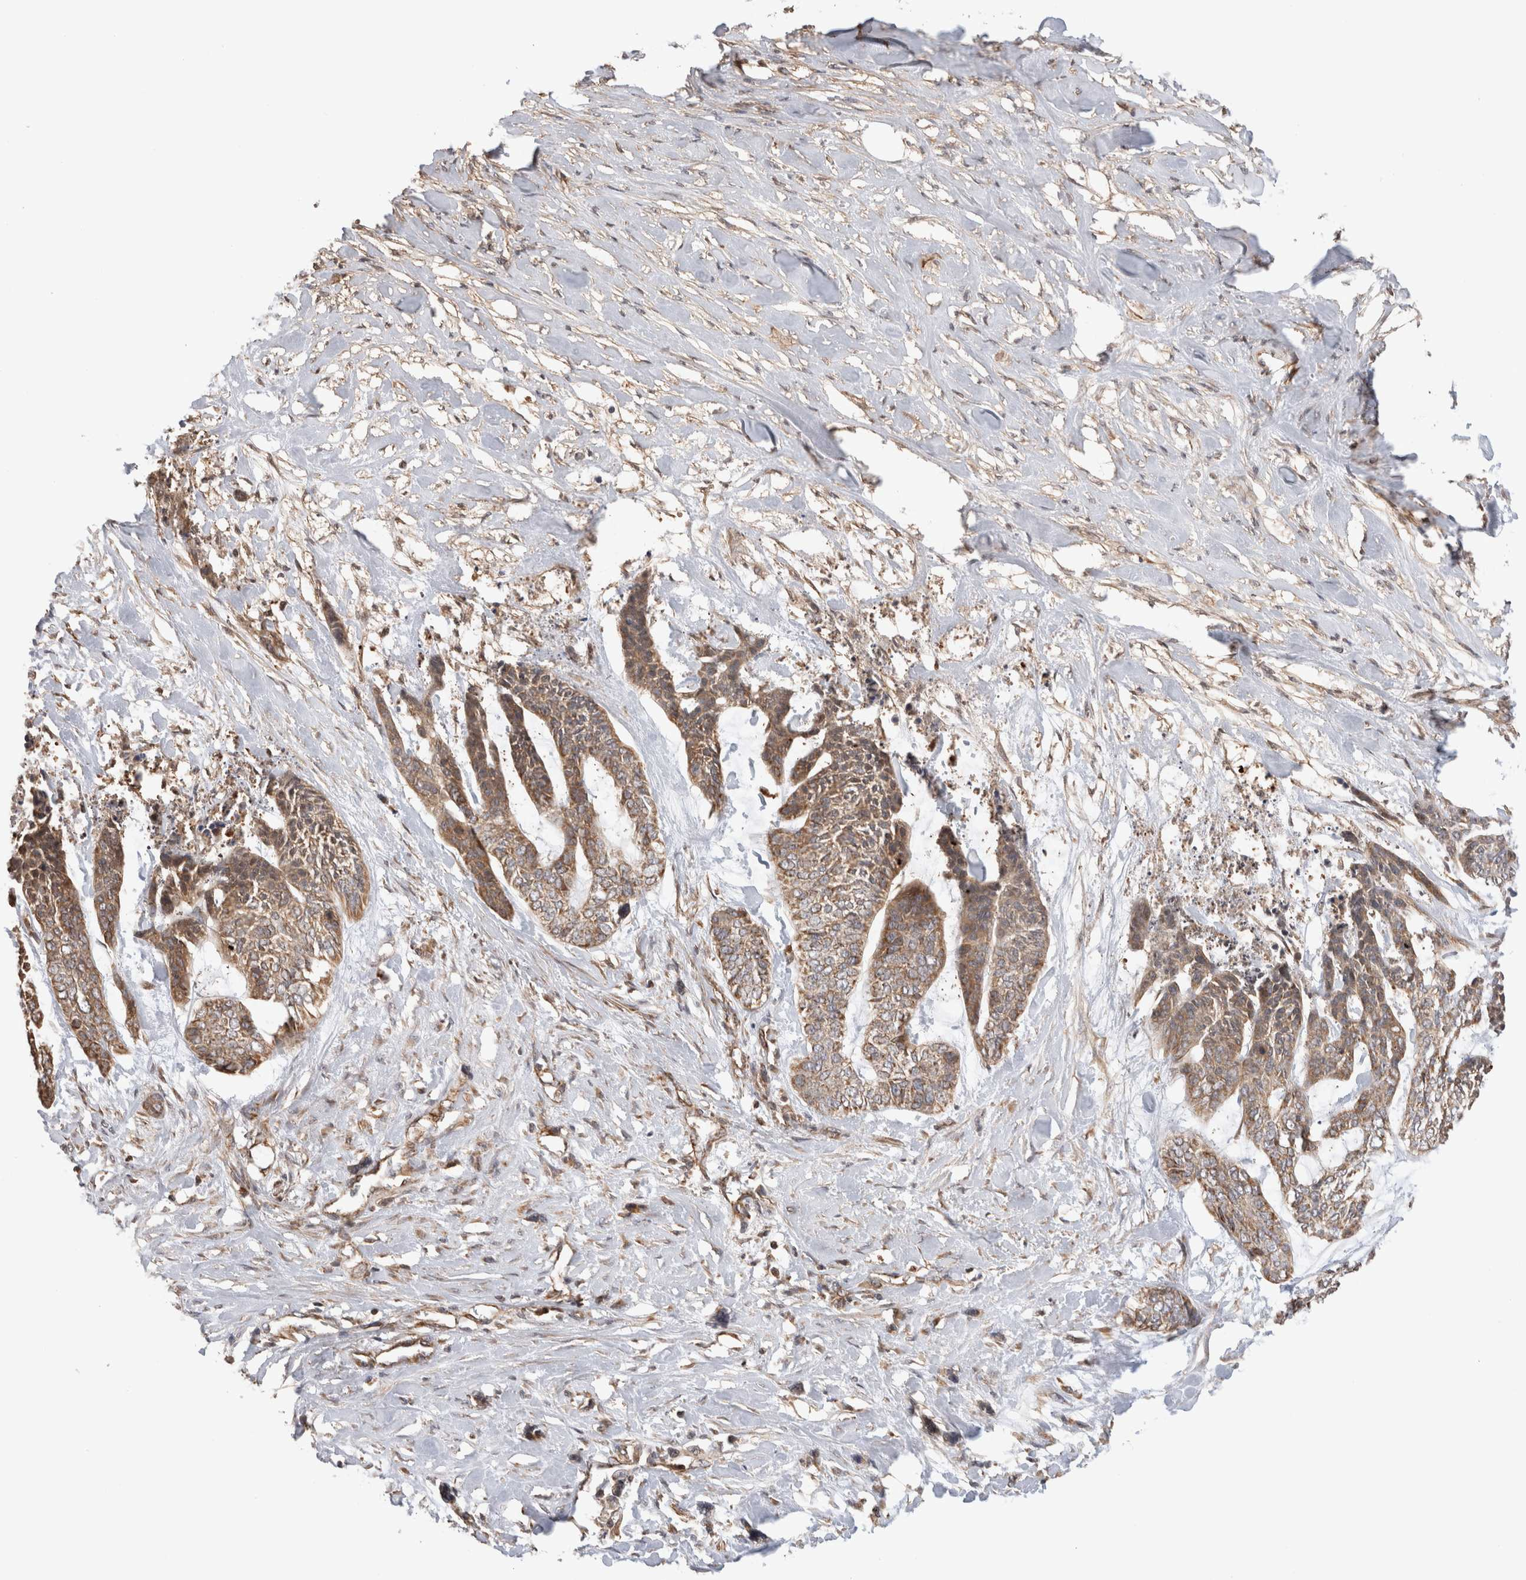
{"staining": {"intensity": "moderate", "quantity": ">75%", "location": "cytoplasmic/membranous"}, "tissue": "skin cancer", "cell_type": "Tumor cells", "image_type": "cancer", "snomed": [{"axis": "morphology", "description": "Basal cell carcinoma"}, {"axis": "topography", "description": "Skin"}], "caption": "Immunohistochemical staining of human skin cancer (basal cell carcinoma) exhibits moderate cytoplasmic/membranous protein positivity in approximately >75% of tumor cells. (DAB (3,3'-diaminobenzidine) = brown stain, brightfield microscopy at high magnification).", "gene": "IMMP2L", "patient": {"sex": "female", "age": 64}}